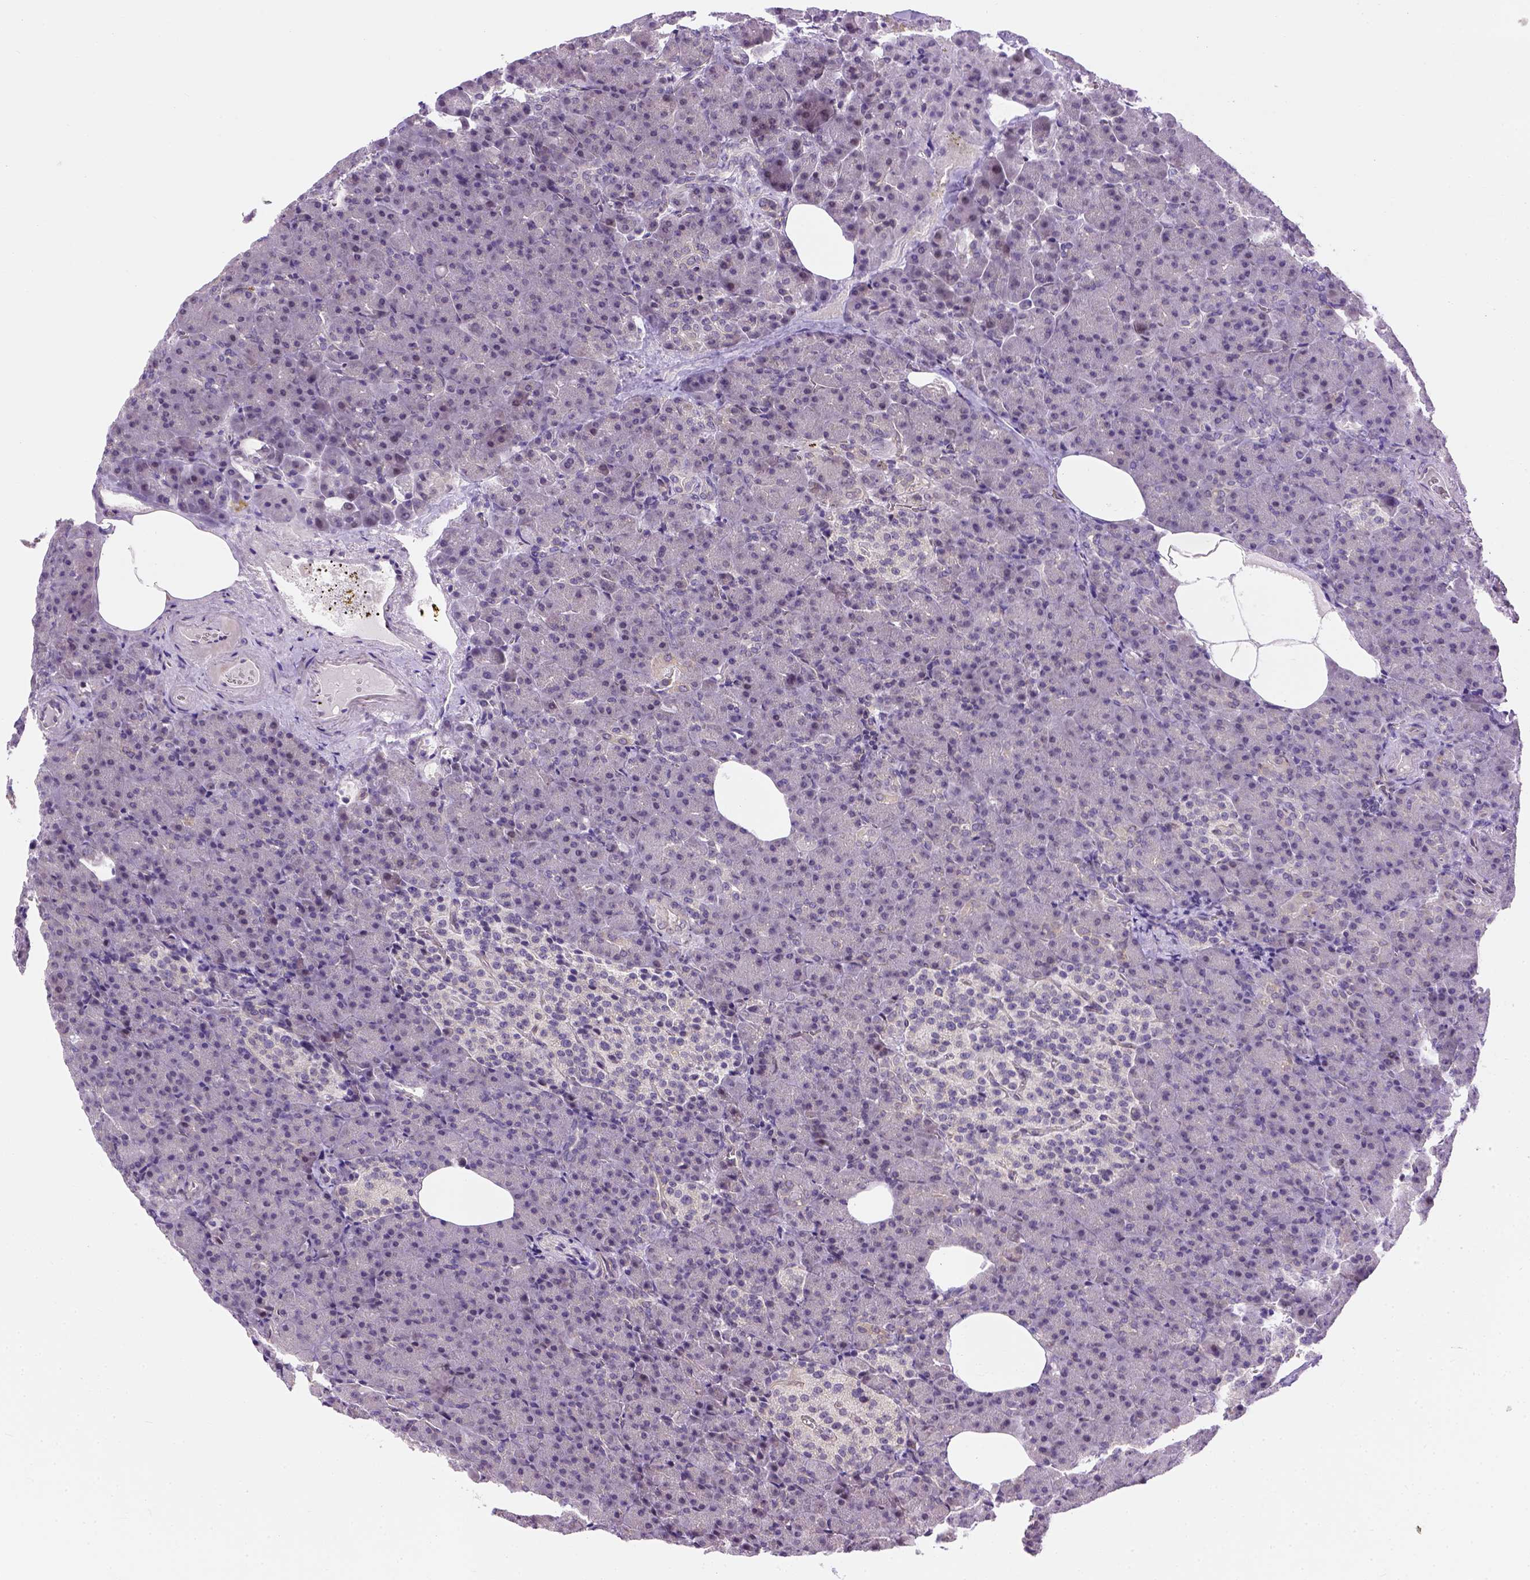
{"staining": {"intensity": "negative", "quantity": "none", "location": "none"}, "tissue": "pancreas", "cell_type": "Exocrine glandular cells", "image_type": "normal", "snomed": [{"axis": "morphology", "description": "Normal tissue, NOS"}, {"axis": "topography", "description": "Pancreas"}], "caption": "The immunohistochemistry (IHC) micrograph has no significant expression in exocrine glandular cells of pancreas.", "gene": "KAZN", "patient": {"sex": "female", "age": 74}}